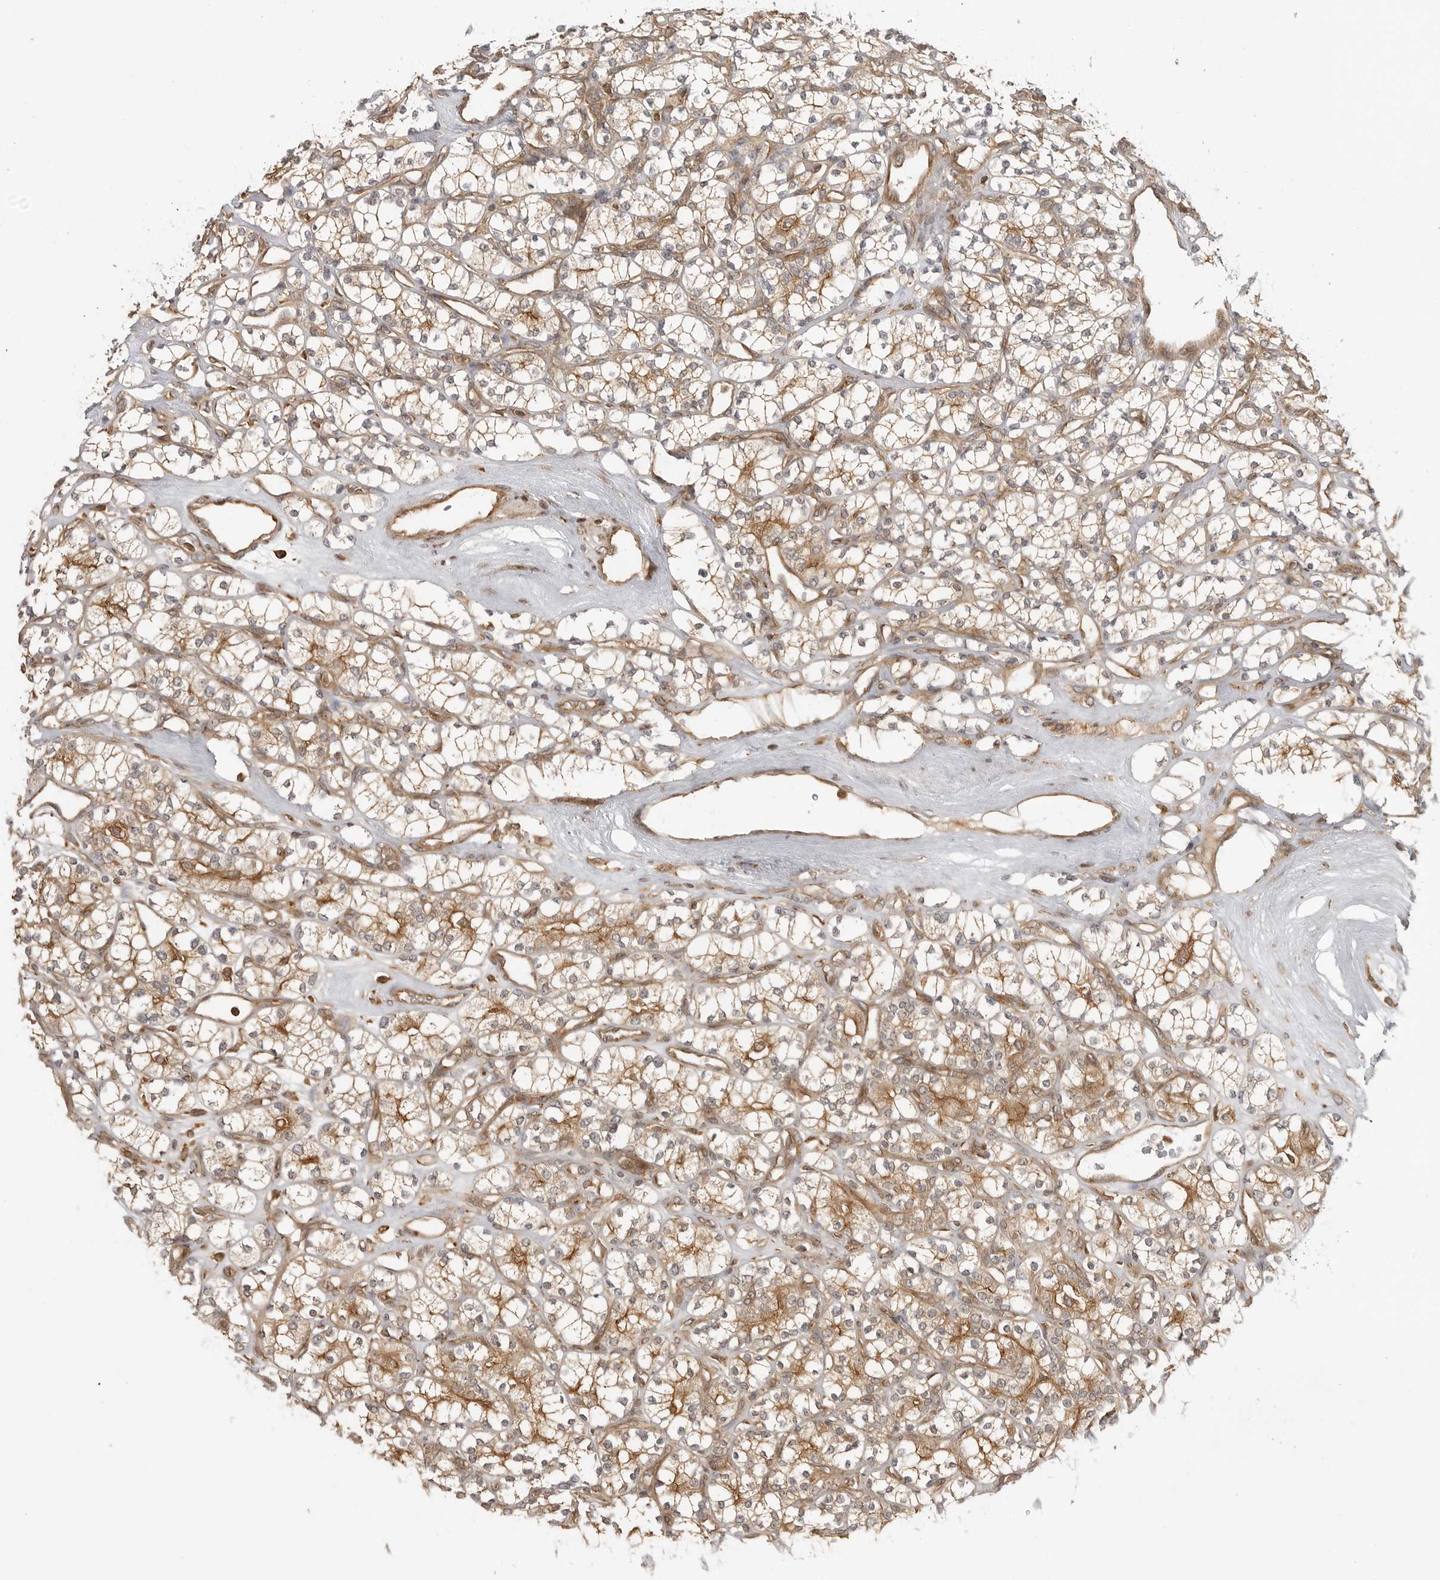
{"staining": {"intensity": "moderate", "quantity": "25%-75%", "location": "cytoplasmic/membranous"}, "tissue": "renal cancer", "cell_type": "Tumor cells", "image_type": "cancer", "snomed": [{"axis": "morphology", "description": "Adenocarcinoma, NOS"}, {"axis": "topography", "description": "Kidney"}], "caption": "An image showing moderate cytoplasmic/membranous expression in about 25%-75% of tumor cells in renal cancer (adenocarcinoma), as visualized by brown immunohistochemical staining.", "gene": "FAT3", "patient": {"sex": "male", "age": 77}}